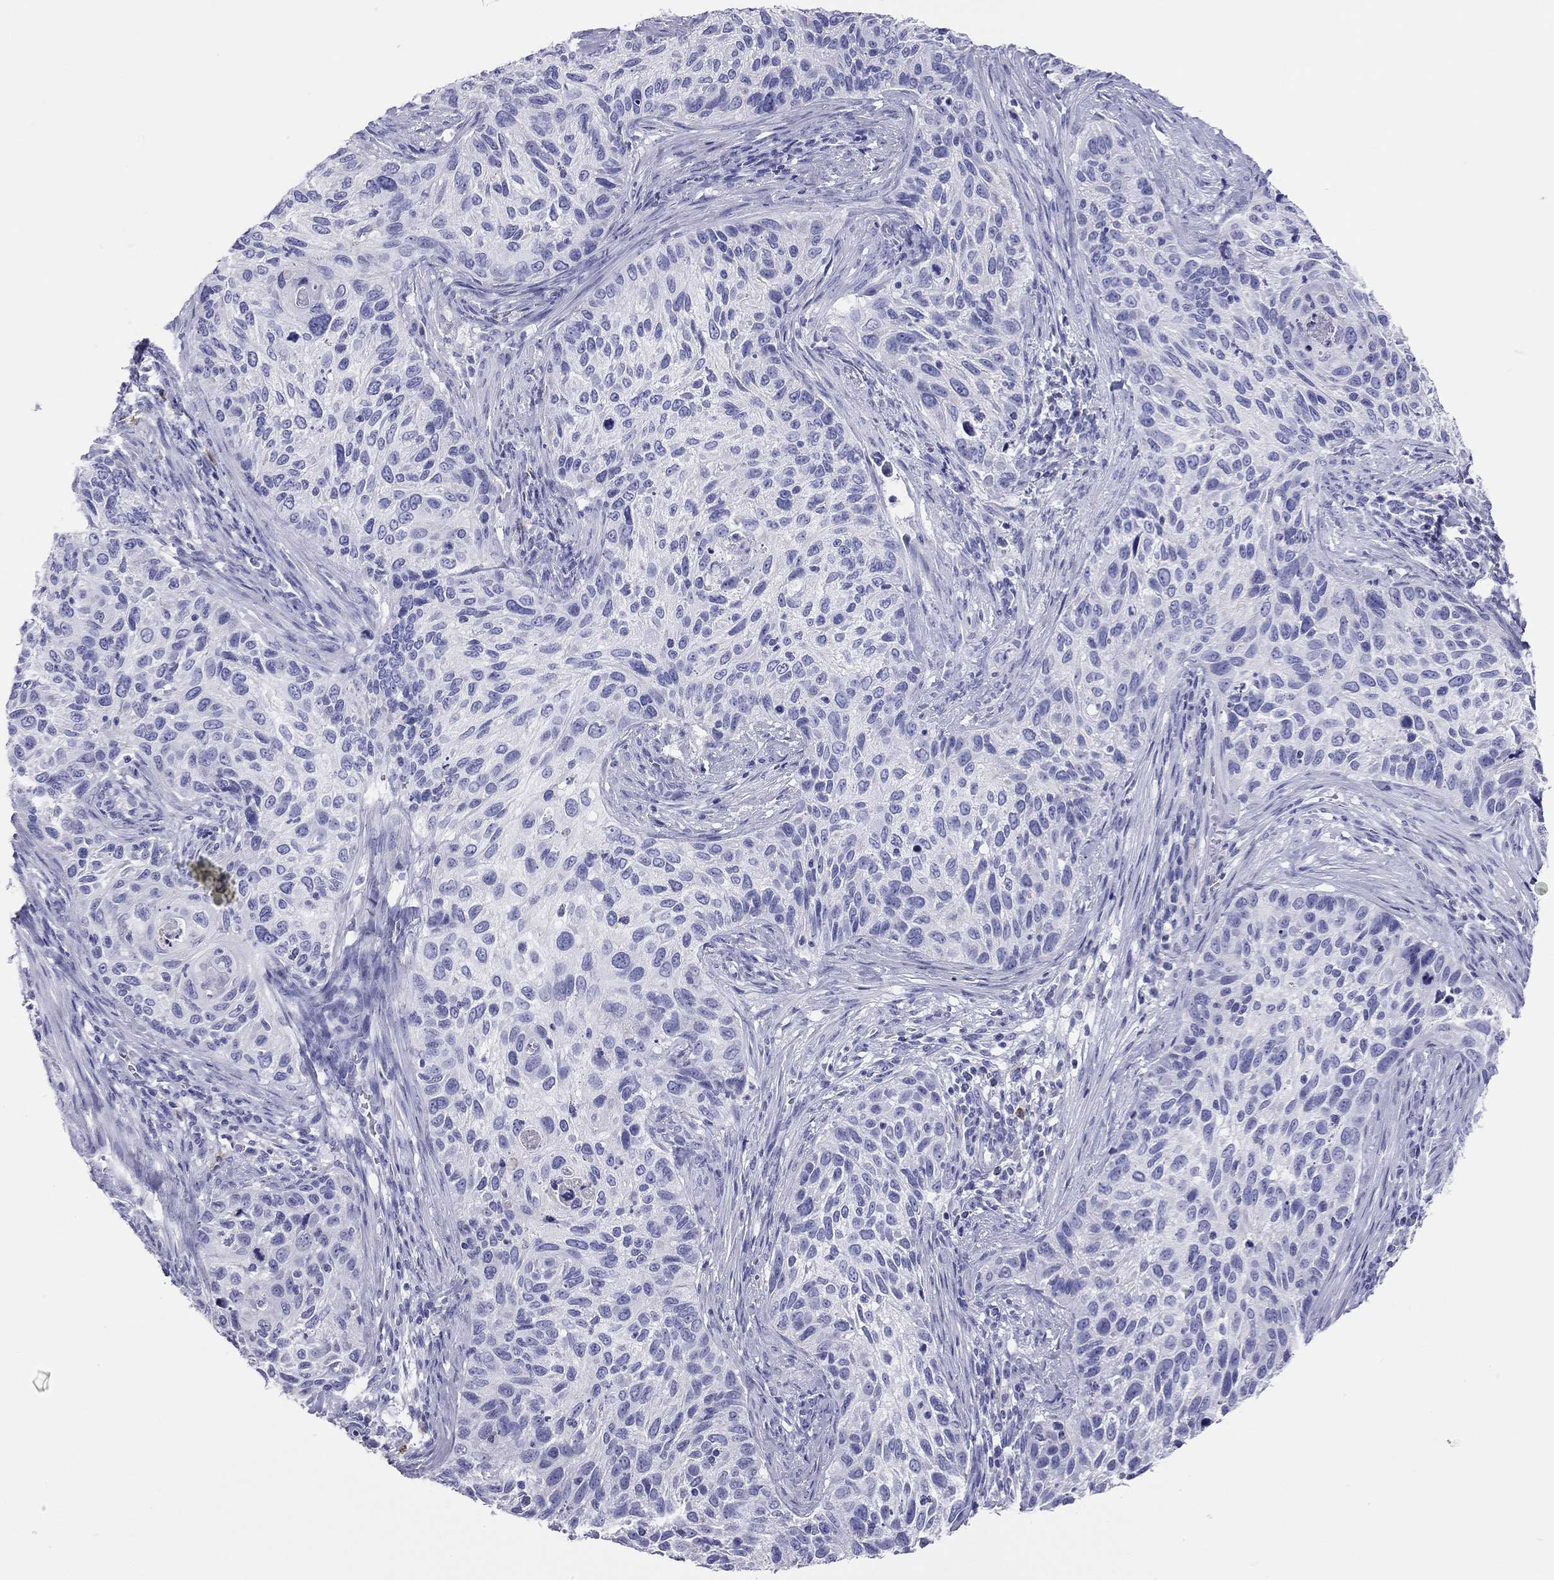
{"staining": {"intensity": "negative", "quantity": "none", "location": "none"}, "tissue": "cervical cancer", "cell_type": "Tumor cells", "image_type": "cancer", "snomed": [{"axis": "morphology", "description": "Squamous cell carcinoma, NOS"}, {"axis": "topography", "description": "Cervix"}], "caption": "The immunohistochemistry micrograph has no significant staining in tumor cells of cervical squamous cell carcinoma tissue. (DAB (3,3'-diaminobenzidine) immunohistochemistry with hematoxylin counter stain).", "gene": "DPY19L2", "patient": {"sex": "female", "age": 70}}